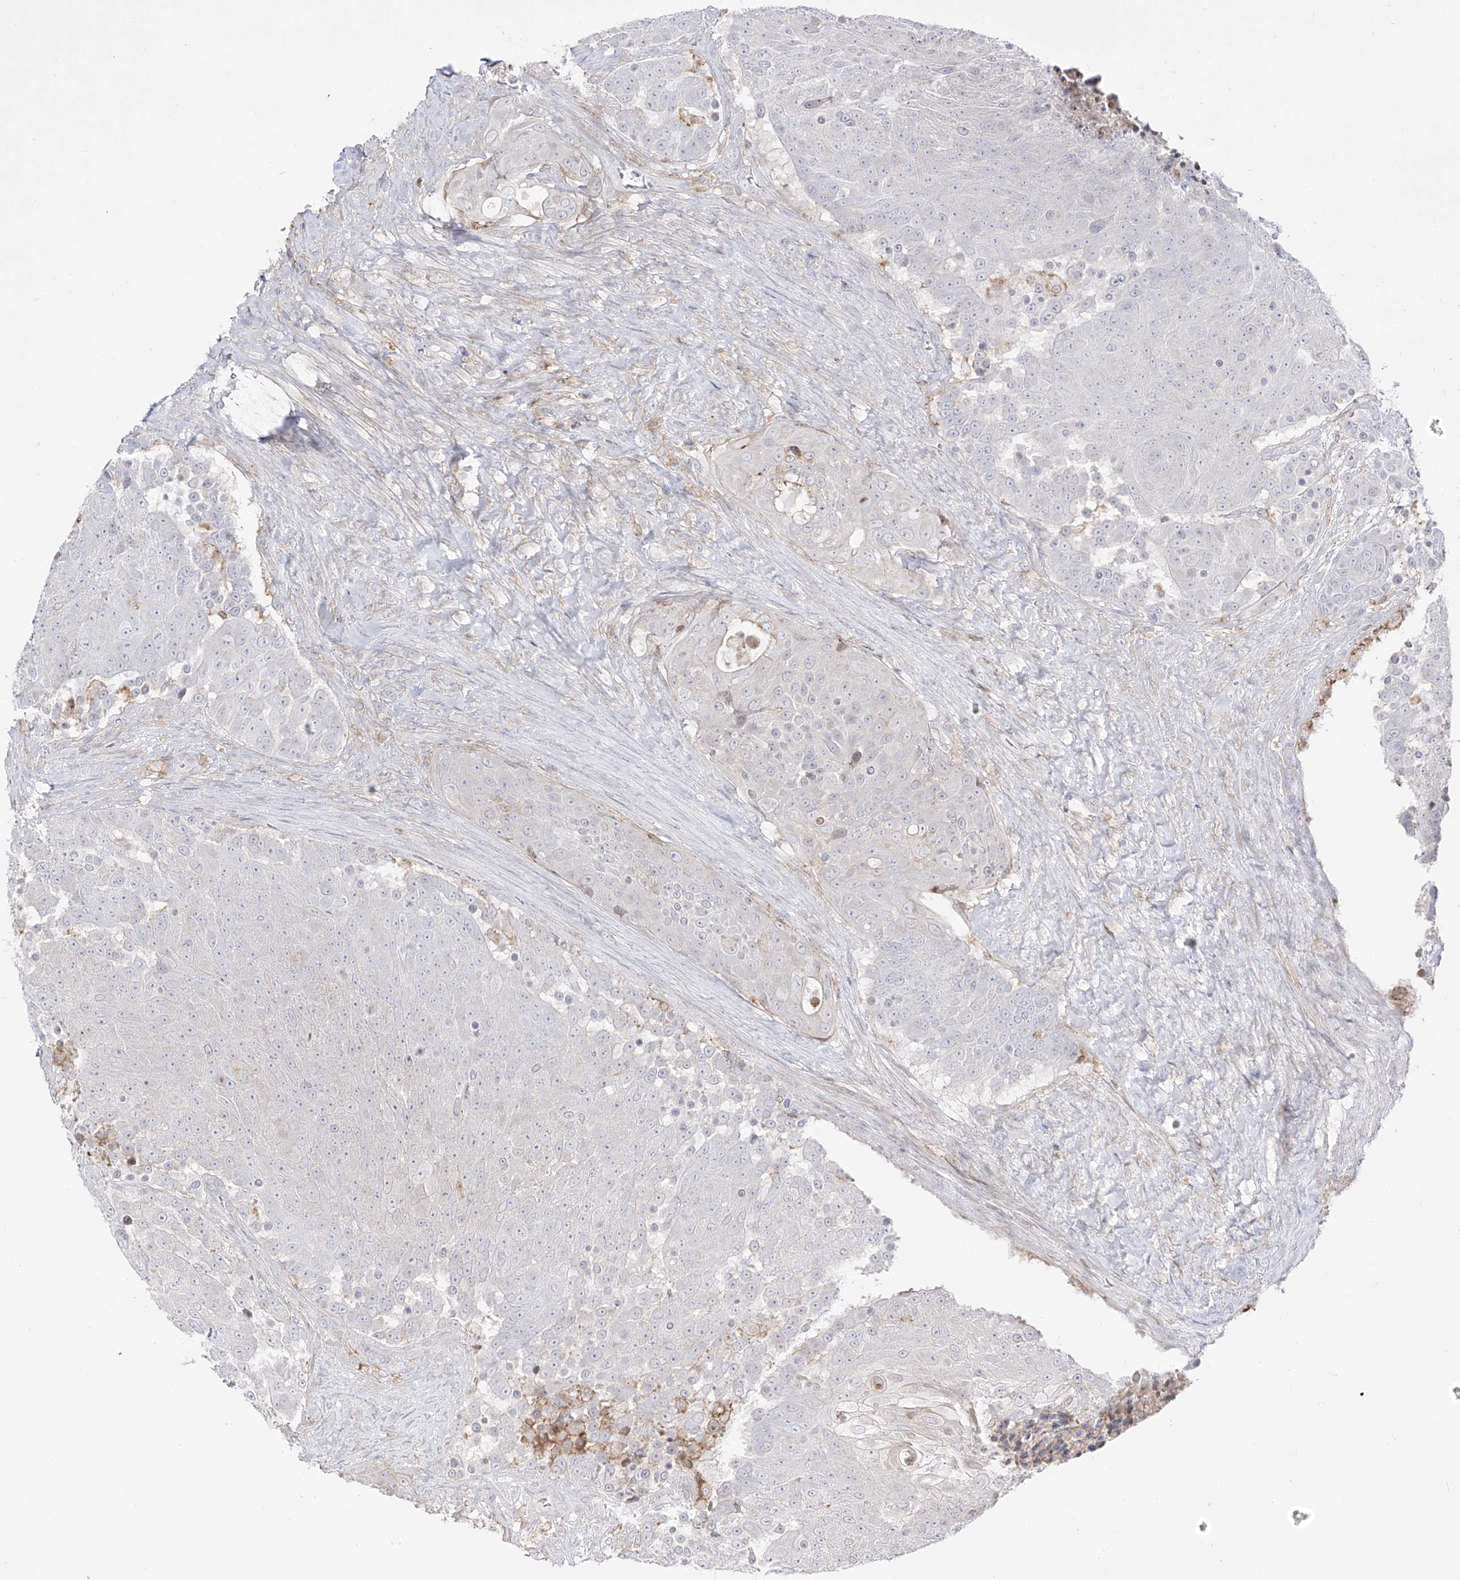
{"staining": {"intensity": "negative", "quantity": "none", "location": "none"}, "tissue": "urothelial cancer", "cell_type": "Tumor cells", "image_type": "cancer", "snomed": [{"axis": "morphology", "description": "Urothelial carcinoma, High grade"}, {"axis": "topography", "description": "Urinary bladder"}], "caption": "DAB (3,3'-diaminobenzidine) immunohistochemical staining of human high-grade urothelial carcinoma demonstrates no significant expression in tumor cells.", "gene": "ZGRF1", "patient": {"sex": "female", "age": 63}}